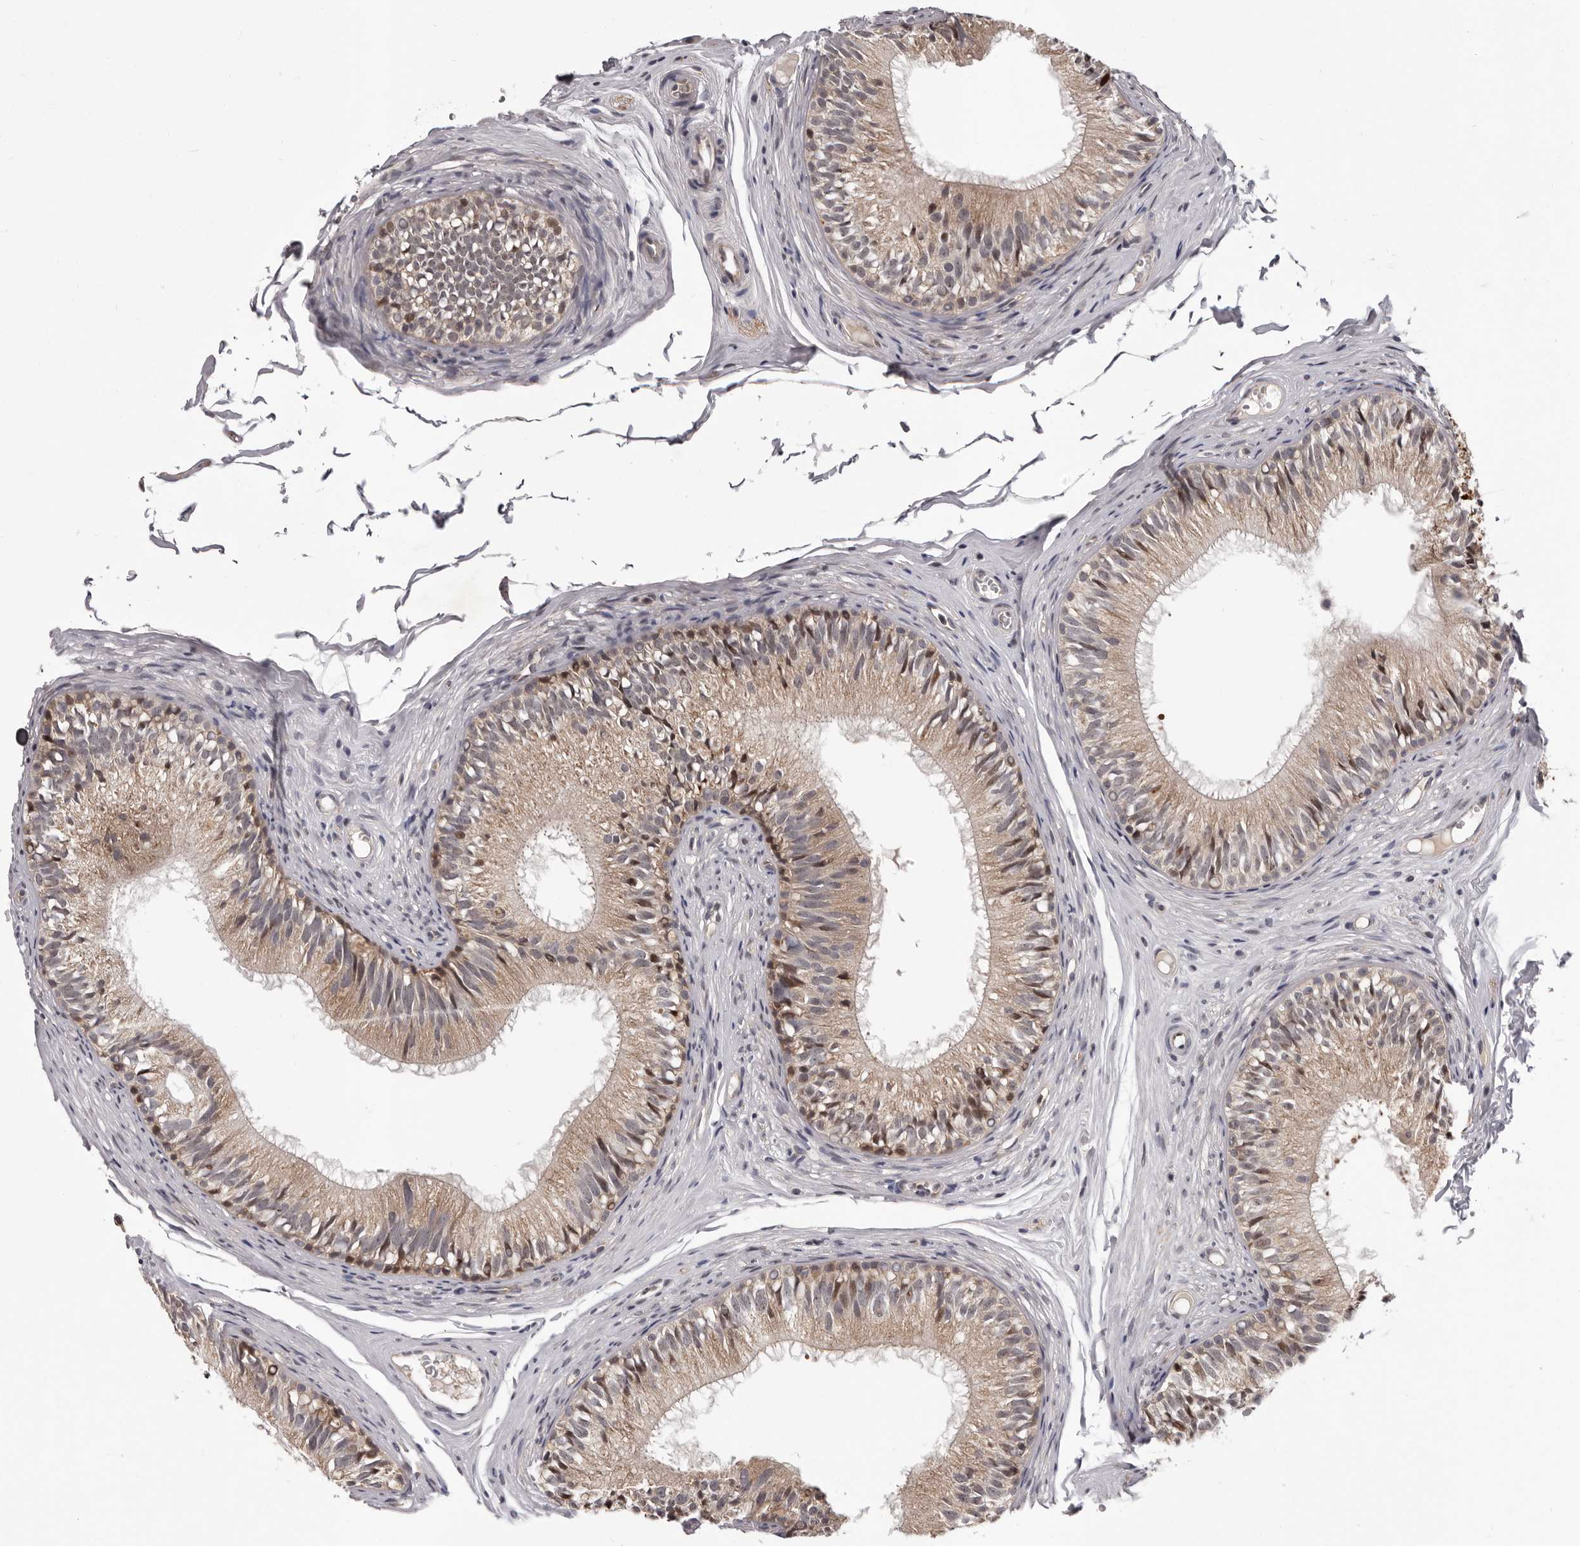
{"staining": {"intensity": "weak", "quantity": ">75%", "location": "cytoplasmic/membranous,nuclear"}, "tissue": "epididymis", "cell_type": "Glandular cells", "image_type": "normal", "snomed": [{"axis": "morphology", "description": "Normal tissue, NOS"}, {"axis": "morphology", "description": "Seminoma in situ"}, {"axis": "topography", "description": "Testis"}, {"axis": "topography", "description": "Epididymis"}], "caption": "Protein staining of unremarkable epididymis shows weak cytoplasmic/membranous,nuclear positivity in approximately >75% of glandular cells. The staining was performed using DAB, with brown indicating positive protein expression. Nuclei are stained blue with hematoxylin.", "gene": "MED8", "patient": {"sex": "male", "age": 28}}